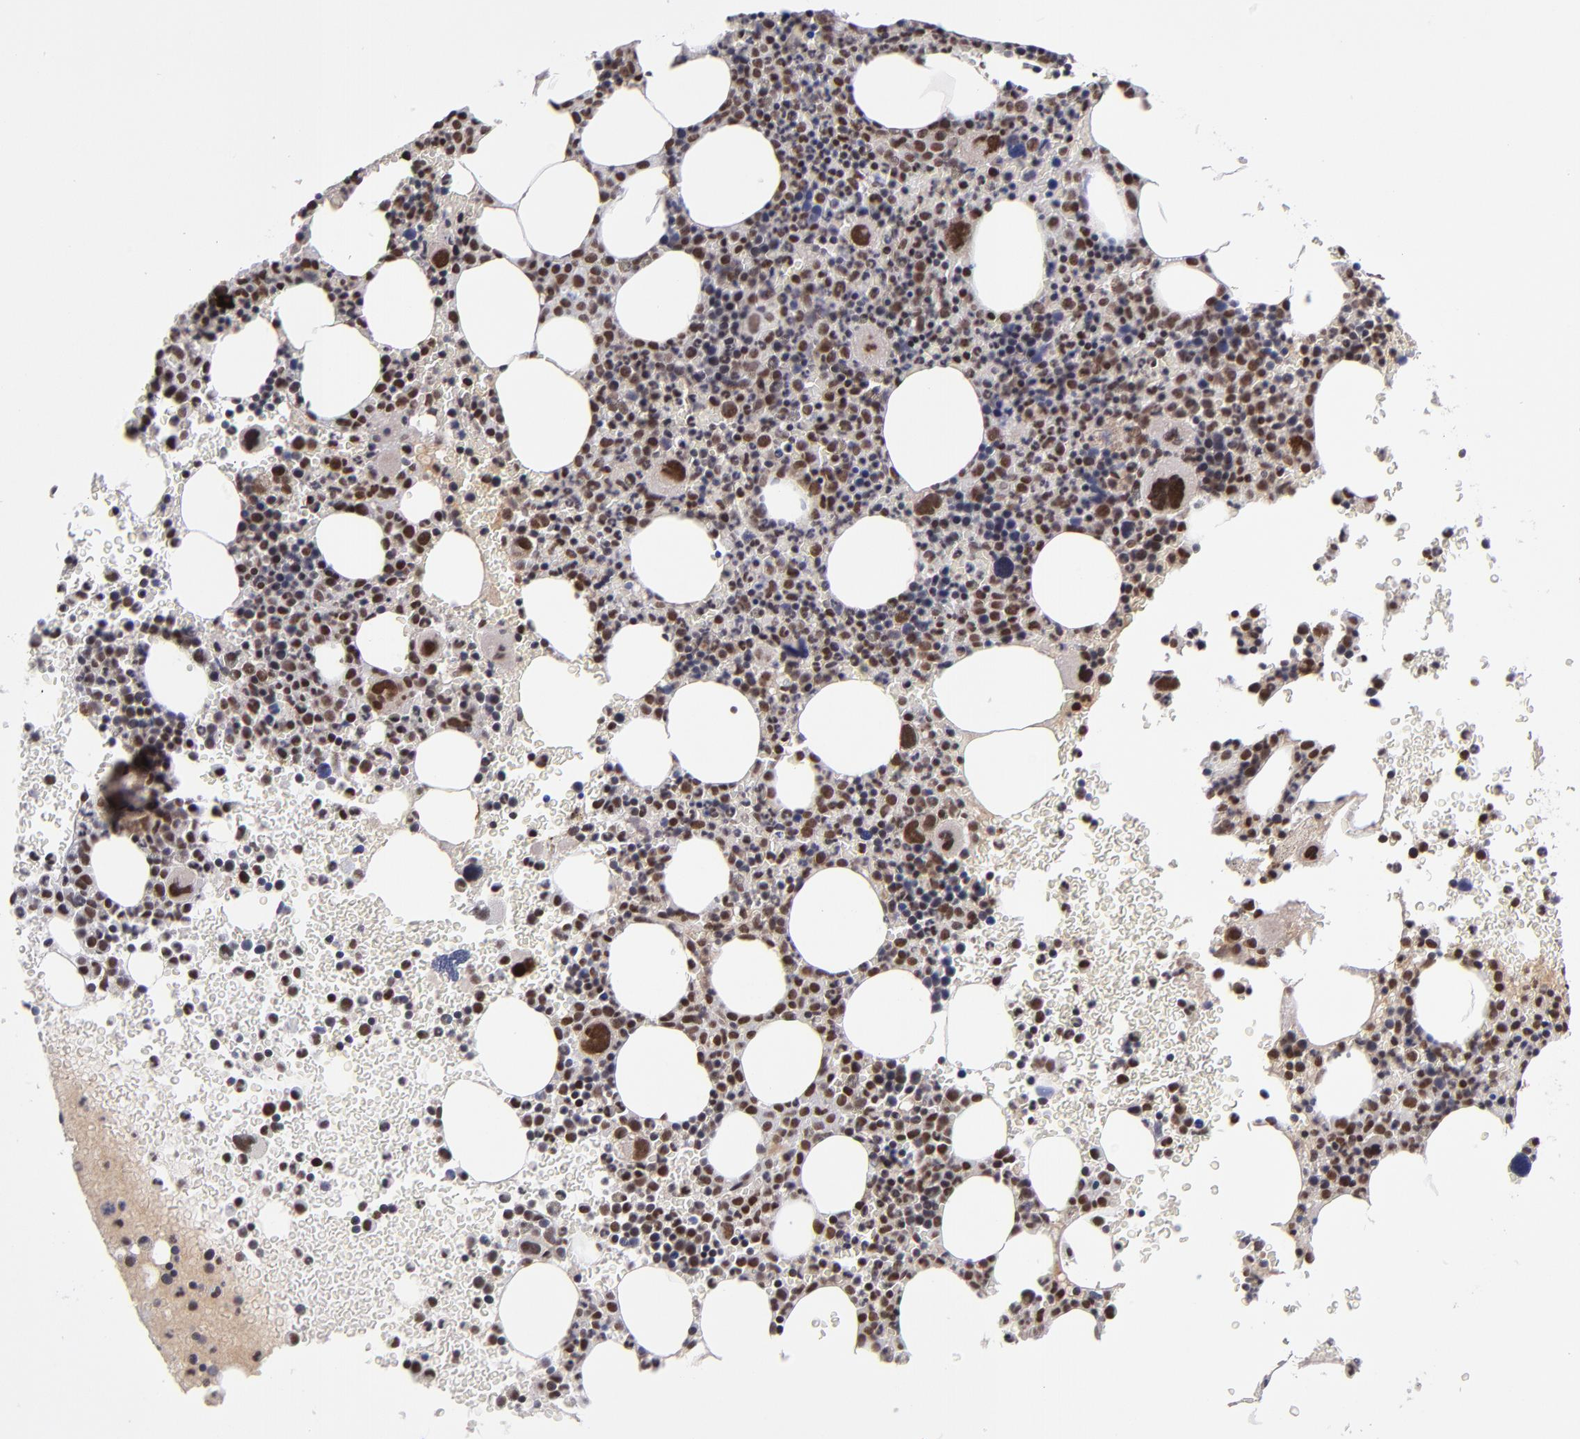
{"staining": {"intensity": "strong", "quantity": "25%-75%", "location": "nuclear"}, "tissue": "bone marrow", "cell_type": "Hematopoietic cells", "image_type": "normal", "snomed": [{"axis": "morphology", "description": "Normal tissue, NOS"}, {"axis": "topography", "description": "Bone marrow"}], "caption": "Bone marrow stained with immunohistochemistry demonstrates strong nuclear expression in about 25%-75% of hematopoietic cells.", "gene": "EP300", "patient": {"sex": "male", "age": 68}}